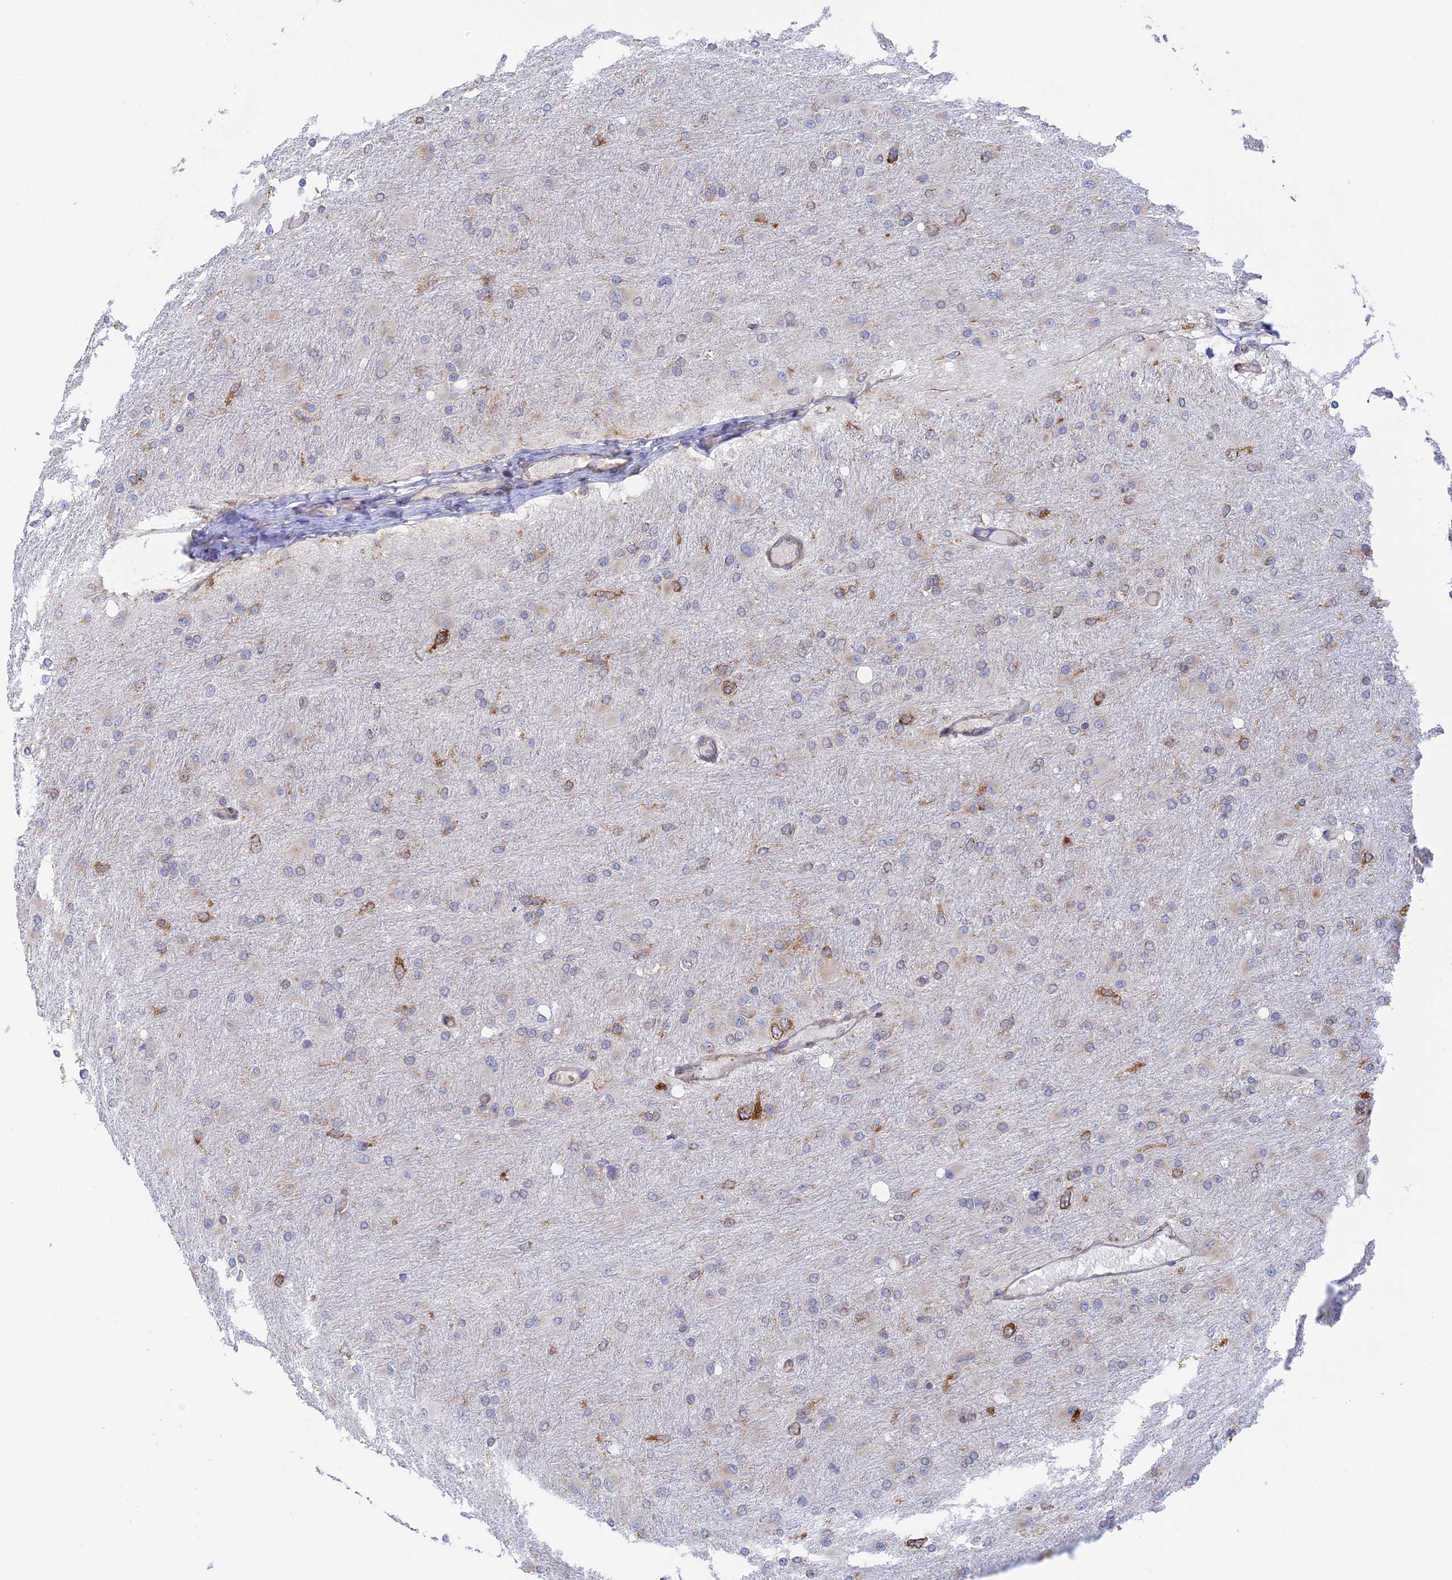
{"staining": {"intensity": "moderate", "quantity": "<25%", "location": "cytoplasmic/membranous"}, "tissue": "glioma", "cell_type": "Tumor cells", "image_type": "cancer", "snomed": [{"axis": "morphology", "description": "Glioma, malignant, High grade"}, {"axis": "topography", "description": "Cerebral cortex"}], "caption": "IHC (DAB (3,3'-diaminobenzidine)) staining of human glioma reveals moderate cytoplasmic/membranous protein staining in approximately <25% of tumor cells. (DAB IHC, brown staining for protein, blue staining for nuclei).", "gene": "GMIP", "patient": {"sex": "female", "age": 36}}